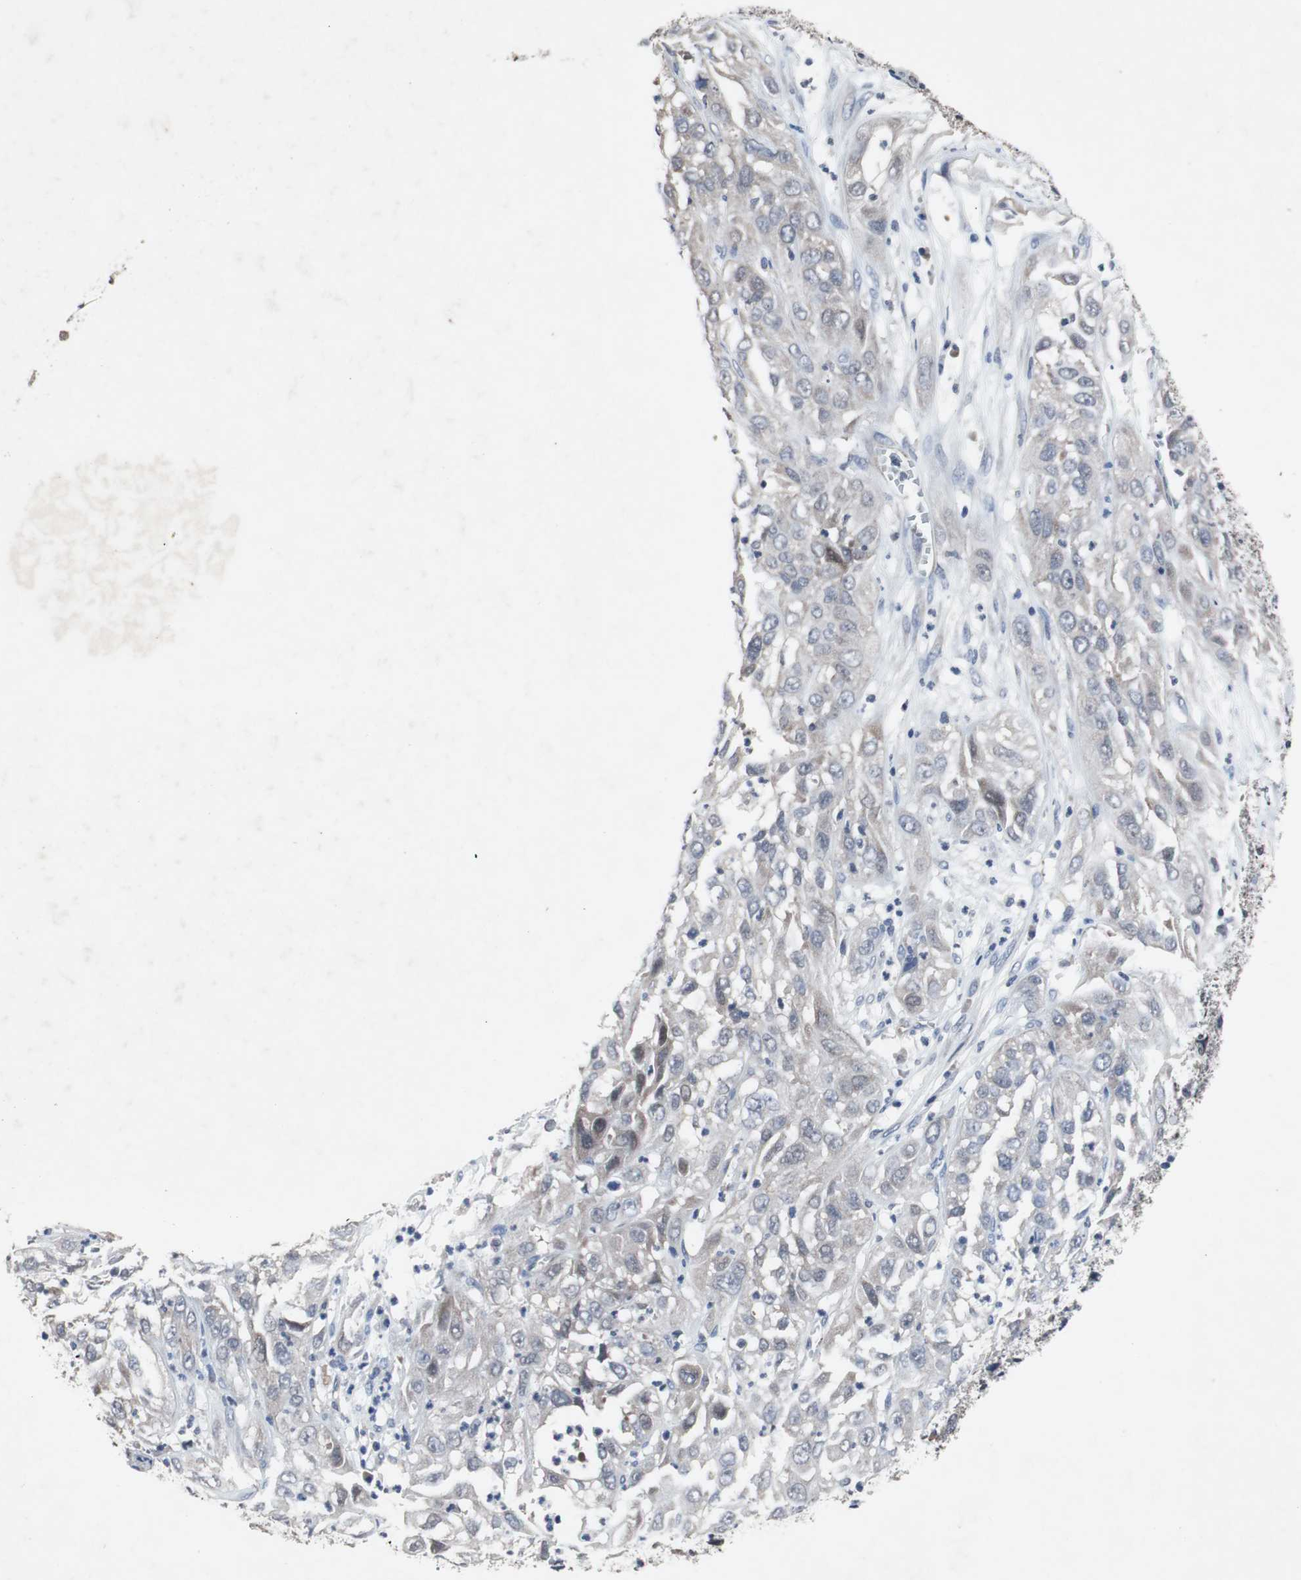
{"staining": {"intensity": "weak", "quantity": "25%-75%", "location": "cytoplasmic/membranous"}, "tissue": "cervical cancer", "cell_type": "Tumor cells", "image_type": "cancer", "snomed": [{"axis": "morphology", "description": "Squamous cell carcinoma, NOS"}, {"axis": "topography", "description": "Cervix"}], "caption": "The immunohistochemical stain labels weak cytoplasmic/membranous staining in tumor cells of cervical squamous cell carcinoma tissue. The staining is performed using DAB brown chromogen to label protein expression. The nuclei are counter-stained blue using hematoxylin.", "gene": "RBM47", "patient": {"sex": "female", "age": 32}}